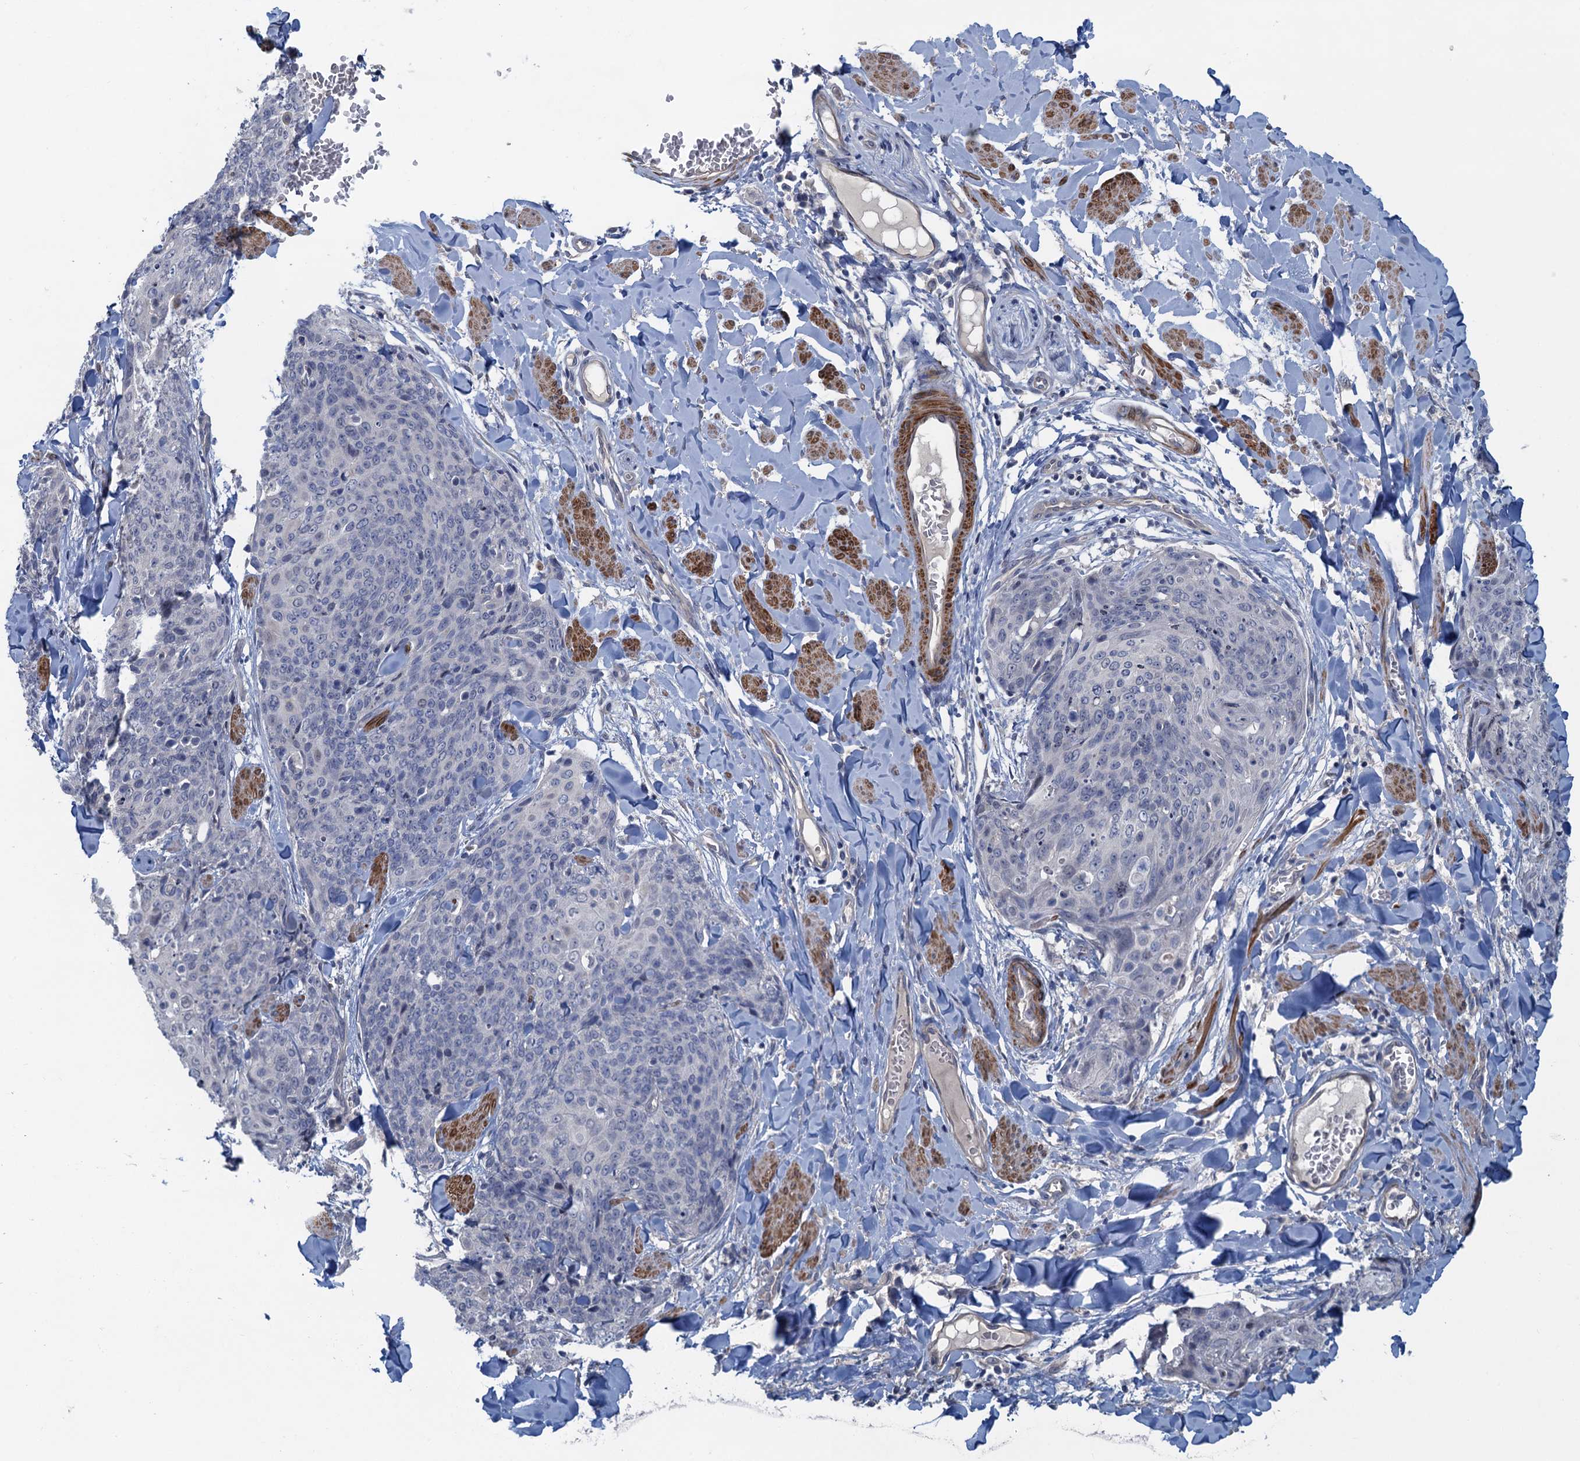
{"staining": {"intensity": "negative", "quantity": "none", "location": "none"}, "tissue": "skin cancer", "cell_type": "Tumor cells", "image_type": "cancer", "snomed": [{"axis": "morphology", "description": "Squamous cell carcinoma, NOS"}, {"axis": "topography", "description": "Skin"}, {"axis": "topography", "description": "Vulva"}], "caption": "A high-resolution photomicrograph shows immunohistochemistry (IHC) staining of skin squamous cell carcinoma, which exhibits no significant positivity in tumor cells.", "gene": "MYO16", "patient": {"sex": "female", "age": 85}}